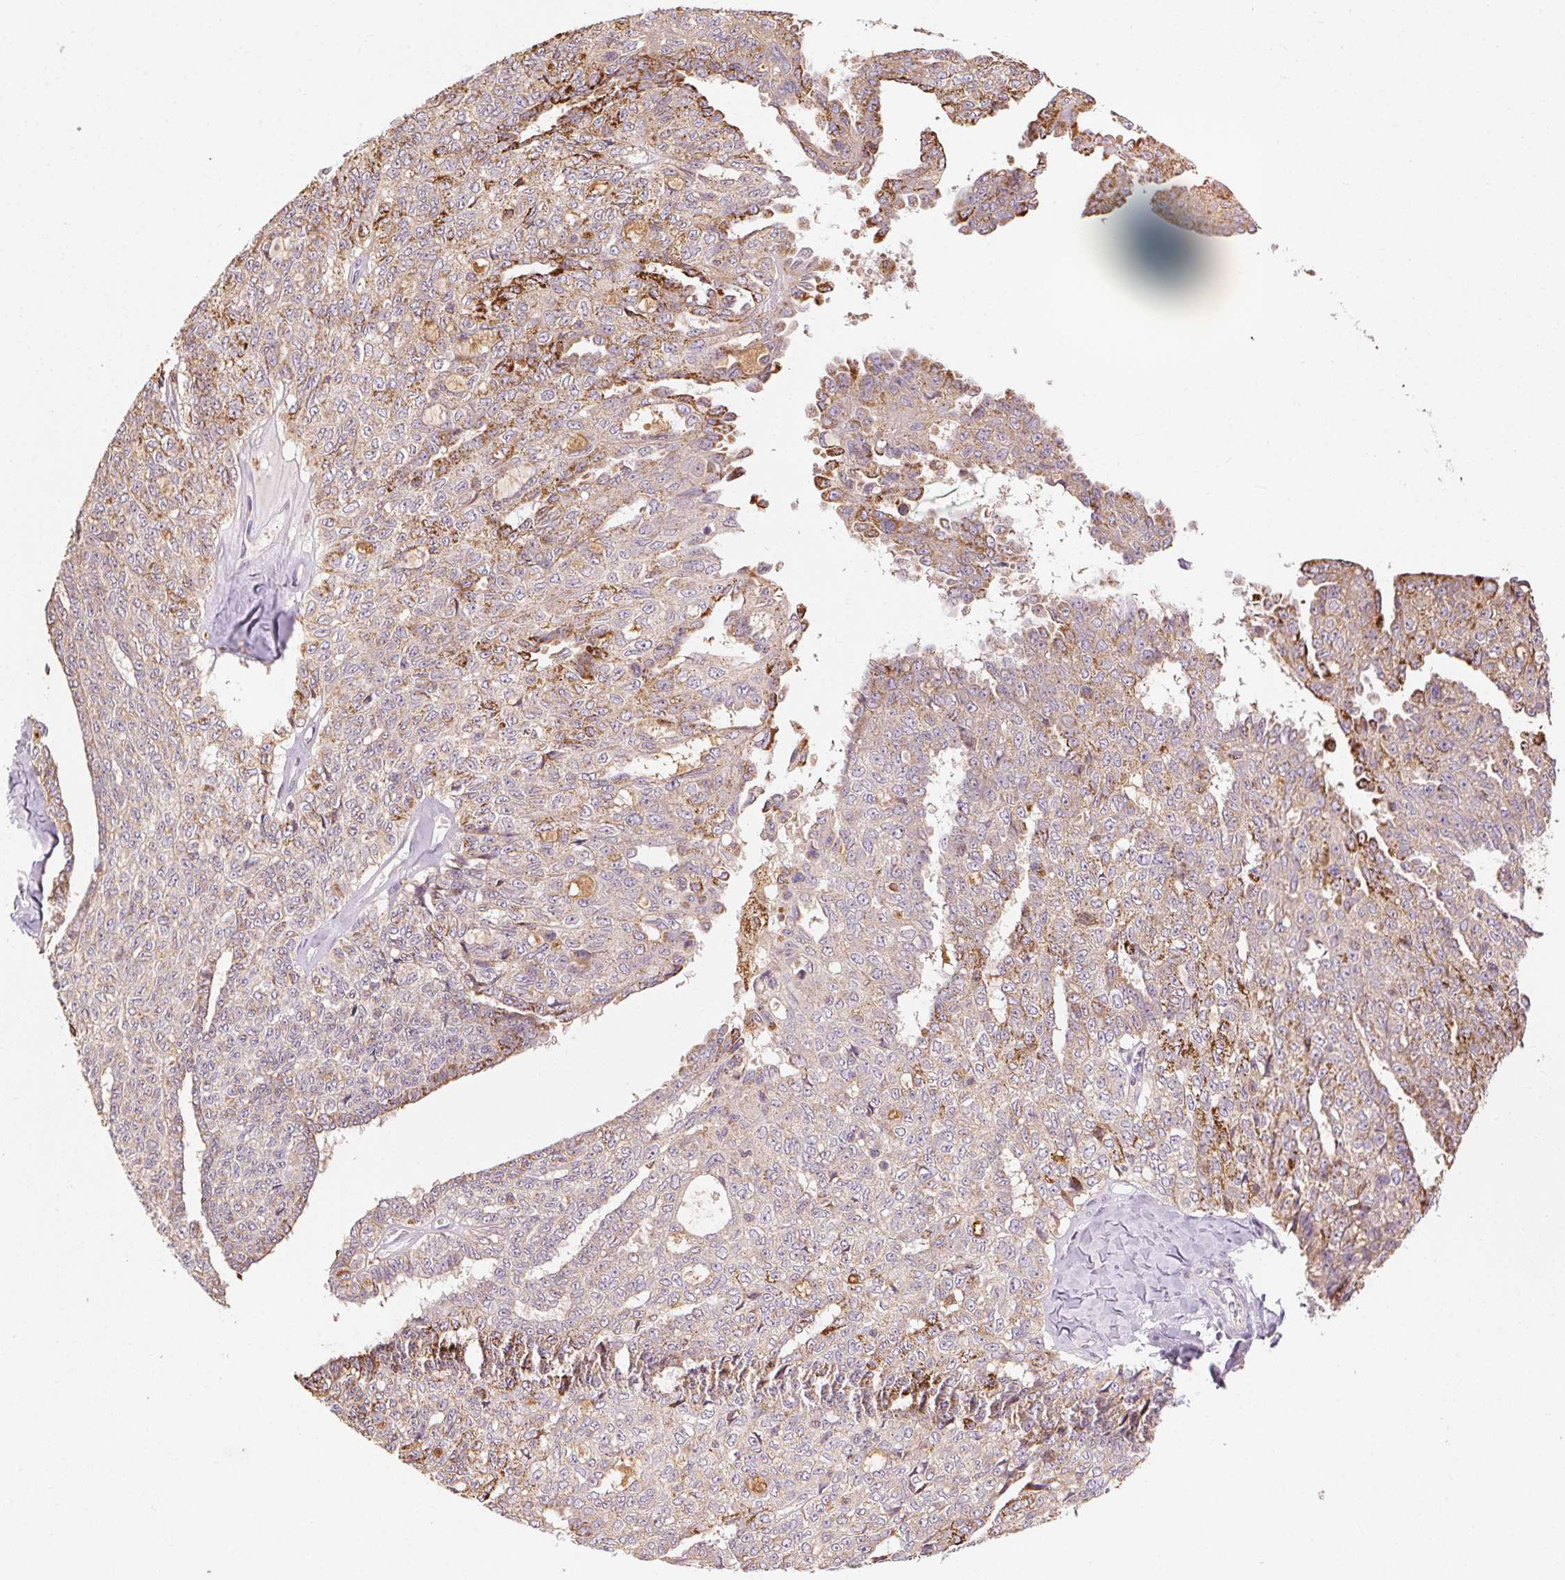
{"staining": {"intensity": "moderate", "quantity": "<25%", "location": "cytoplasmic/membranous"}, "tissue": "ovarian cancer", "cell_type": "Tumor cells", "image_type": "cancer", "snomed": [{"axis": "morphology", "description": "Cystadenocarcinoma, serous, NOS"}, {"axis": "topography", "description": "Ovary"}], "caption": "Protein analysis of ovarian cancer (serous cystadenocarcinoma) tissue displays moderate cytoplasmic/membranous positivity in about <25% of tumor cells.", "gene": "FNBP1L", "patient": {"sex": "female", "age": 71}}